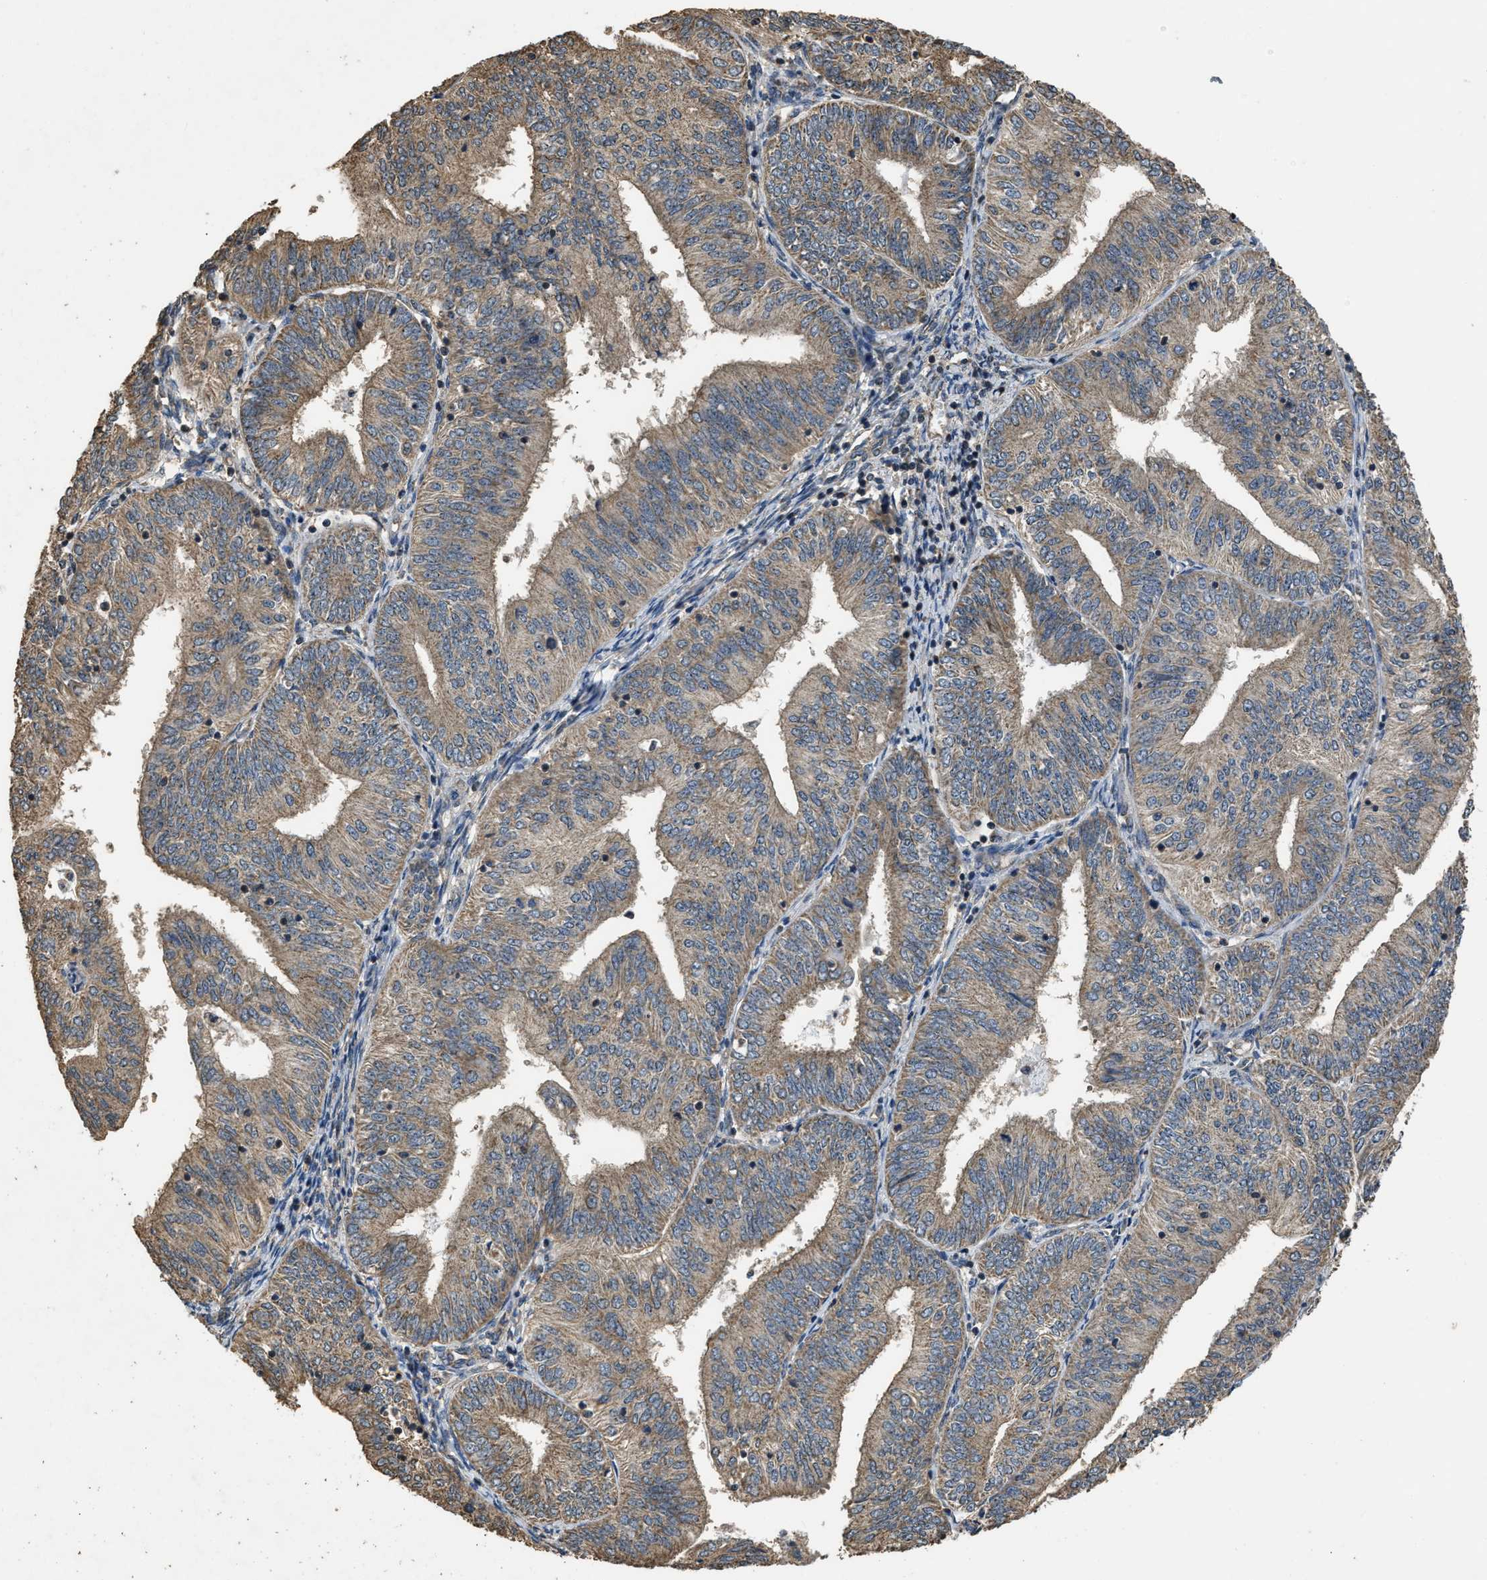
{"staining": {"intensity": "moderate", "quantity": ">75%", "location": "cytoplasmic/membranous"}, "tissue": "endometrial cancer", "cell_type": "Tumor cells", "image_type": "cancer", "snomed": [{"axis": "morphology", "description": "Adenocarcinoma, NOS"}, {"axis": "topography", "description": "Endometrium"}], "caption": "A brown stain shows moderate cytoplasmic/membranous positivity of a protein in human endometrial adenocarcinoma tumor cells. The protein of interest is stained brown, and the nuclei are stained in blue (DAB IHC with brightfield microscopy, high magnification).", "gene": "DENND6B", "patient": {"sex": "female", "age": 58}}